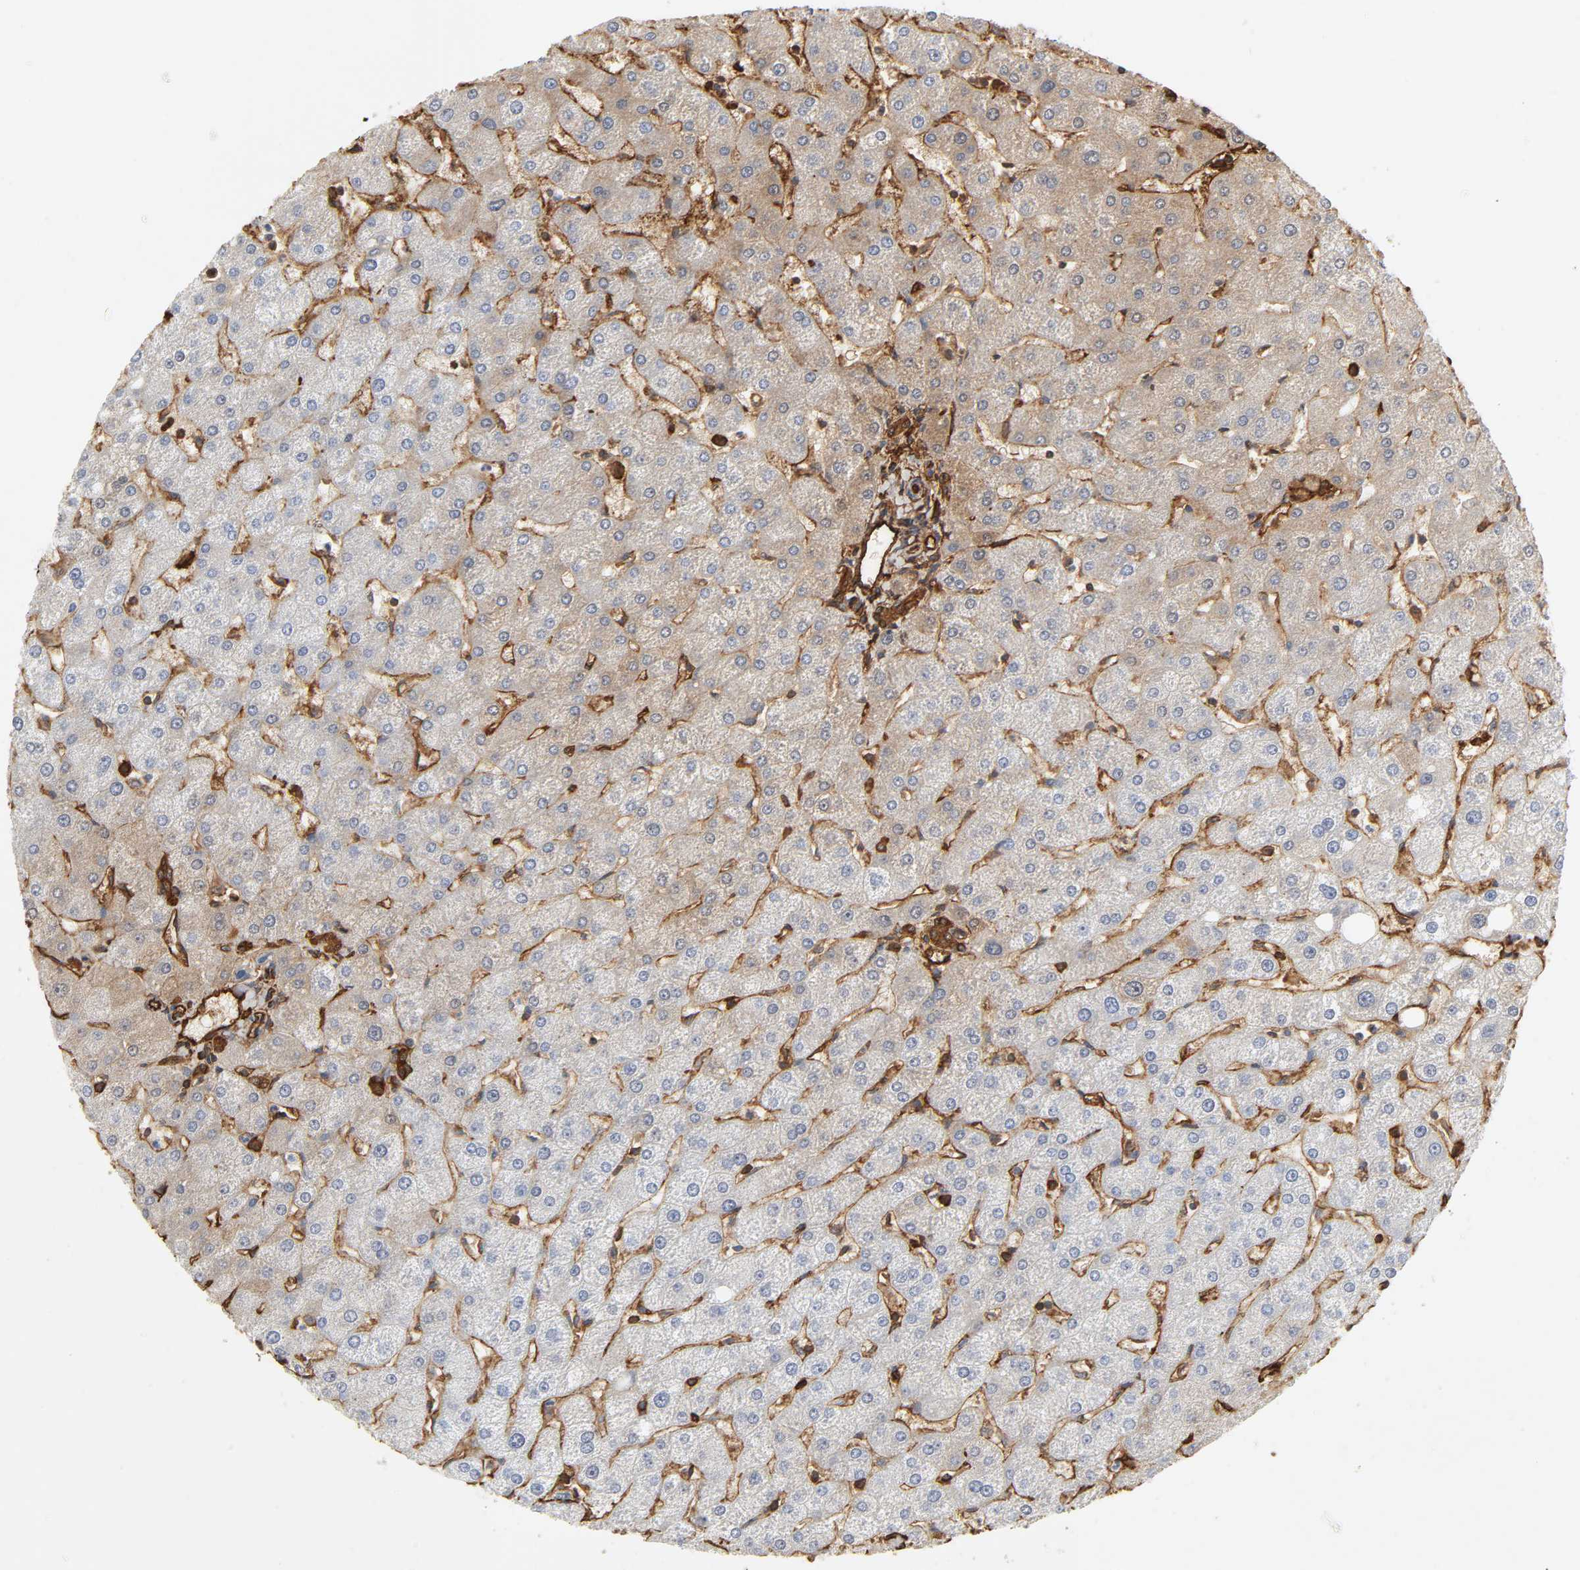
{"staining": {"intensity": "strong", "quantity": ">75%", "location": "cytoplasmic/membranous,nuclear"}, "tissue": "liver", "cell_type": "Cholangiocytes", "image_type": "normal", "snomed": [{"axis": "morphology", "description": "Normal tissue, NOS"}, {"axis": "topography", "description": "Liver"}], "caption": "Benign liver was stained to show a protein in brown. There is high levels of strong cytoplasmic/membranous,nuclear positivity in about >75% of cholangiocytes. (DAB (3,3'-diaminobenzidine) IHC, brown staining for protein, blue staining for nuclei).", "gene": "ANXA2", "patient": {"sex": "male", "age": 67}}